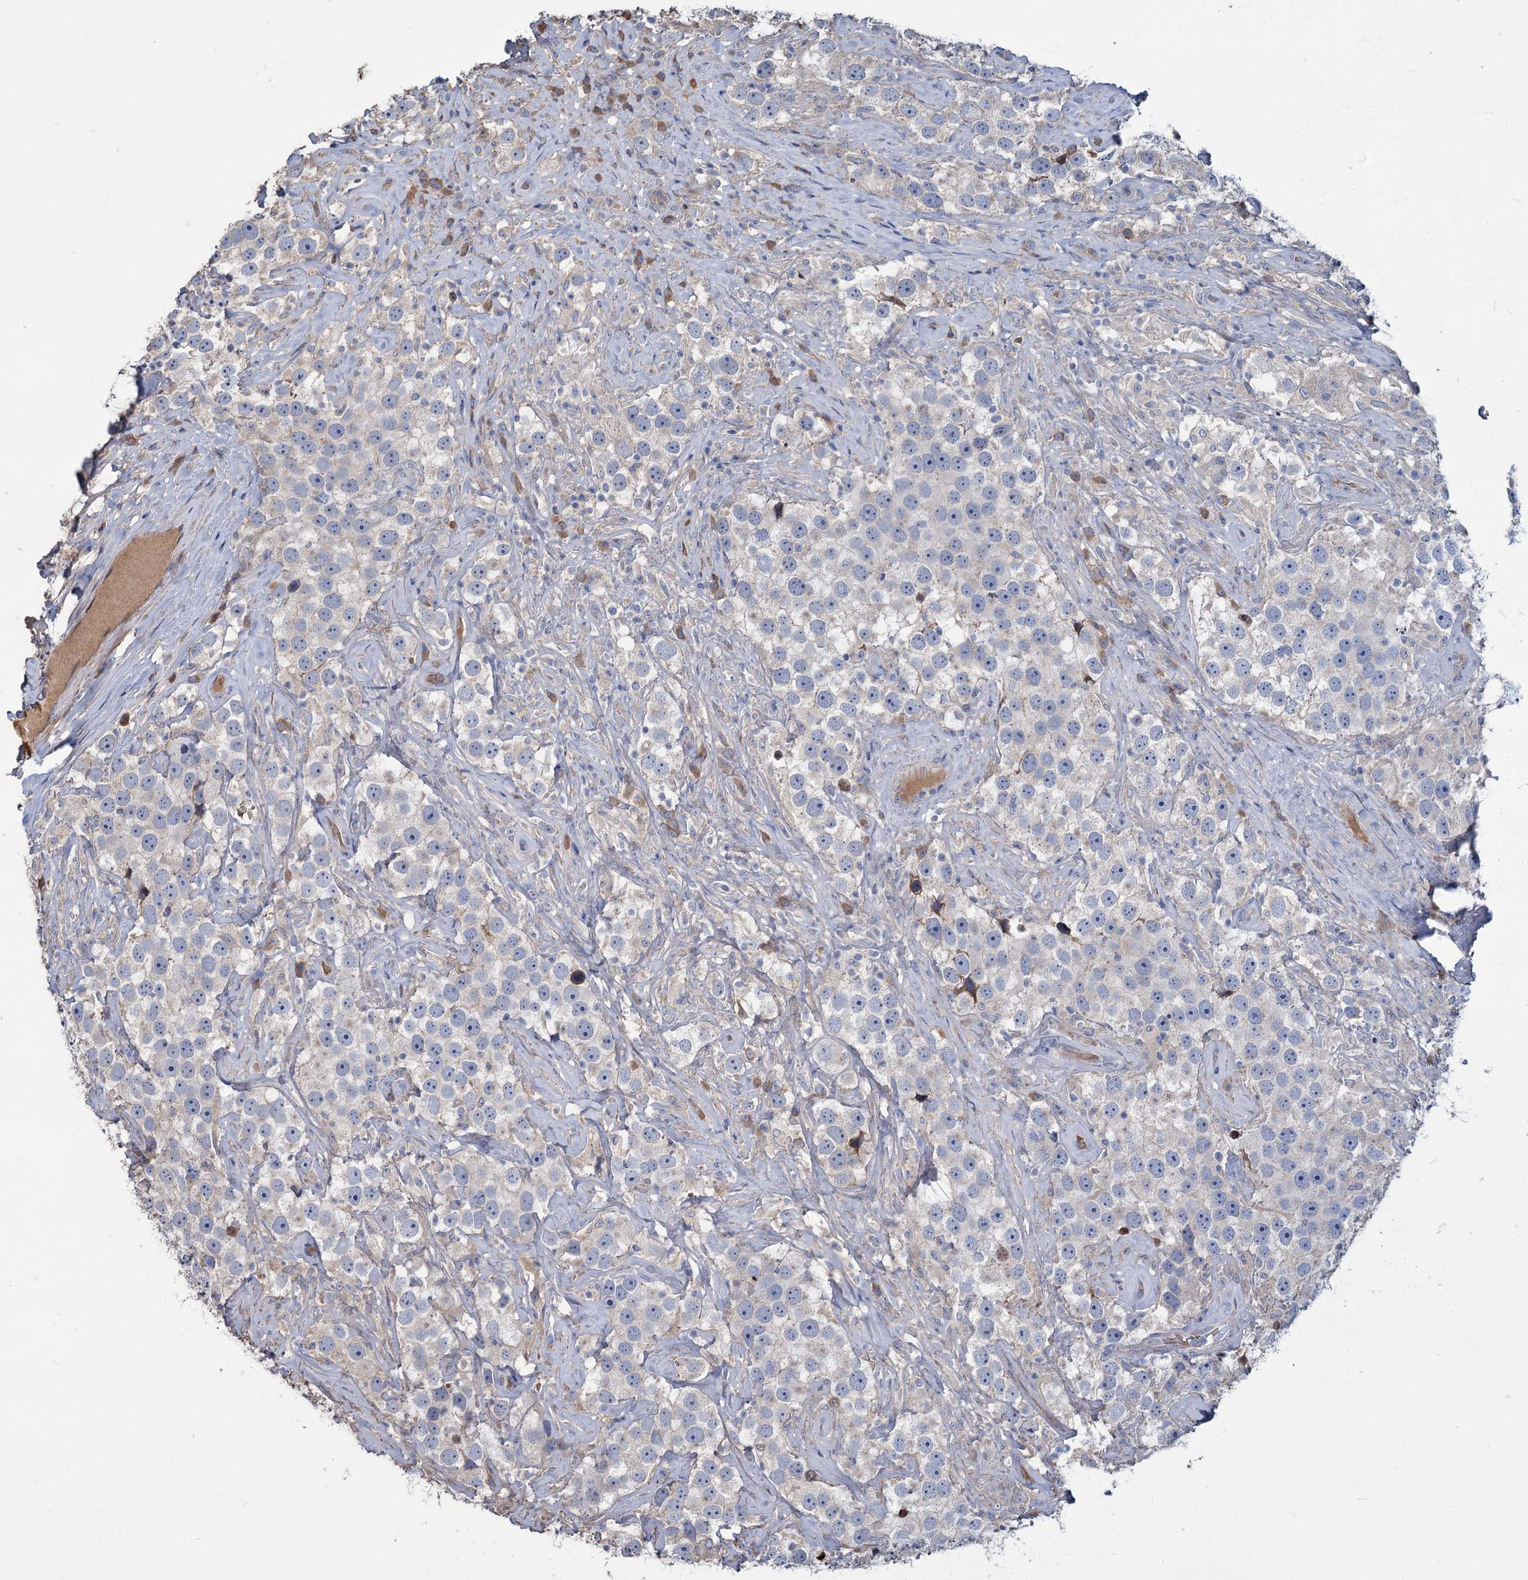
{"staining": {"intensity": "negative", "quantity": "none", "location": "none"}, "tissue": "testis cancer", "cell_type": "Tumor cells", "image_type": "cancer", "snomed": [{"axis": "morphology", "description": "Seminoma, NOS"}, {"axis": "topography", "description": "Testis"}], "caption": "Tumor cells show no significant staining in testis cancer (seminoma).", "gene": "URAD", "patient": {"sex": "male", "age": 49}}